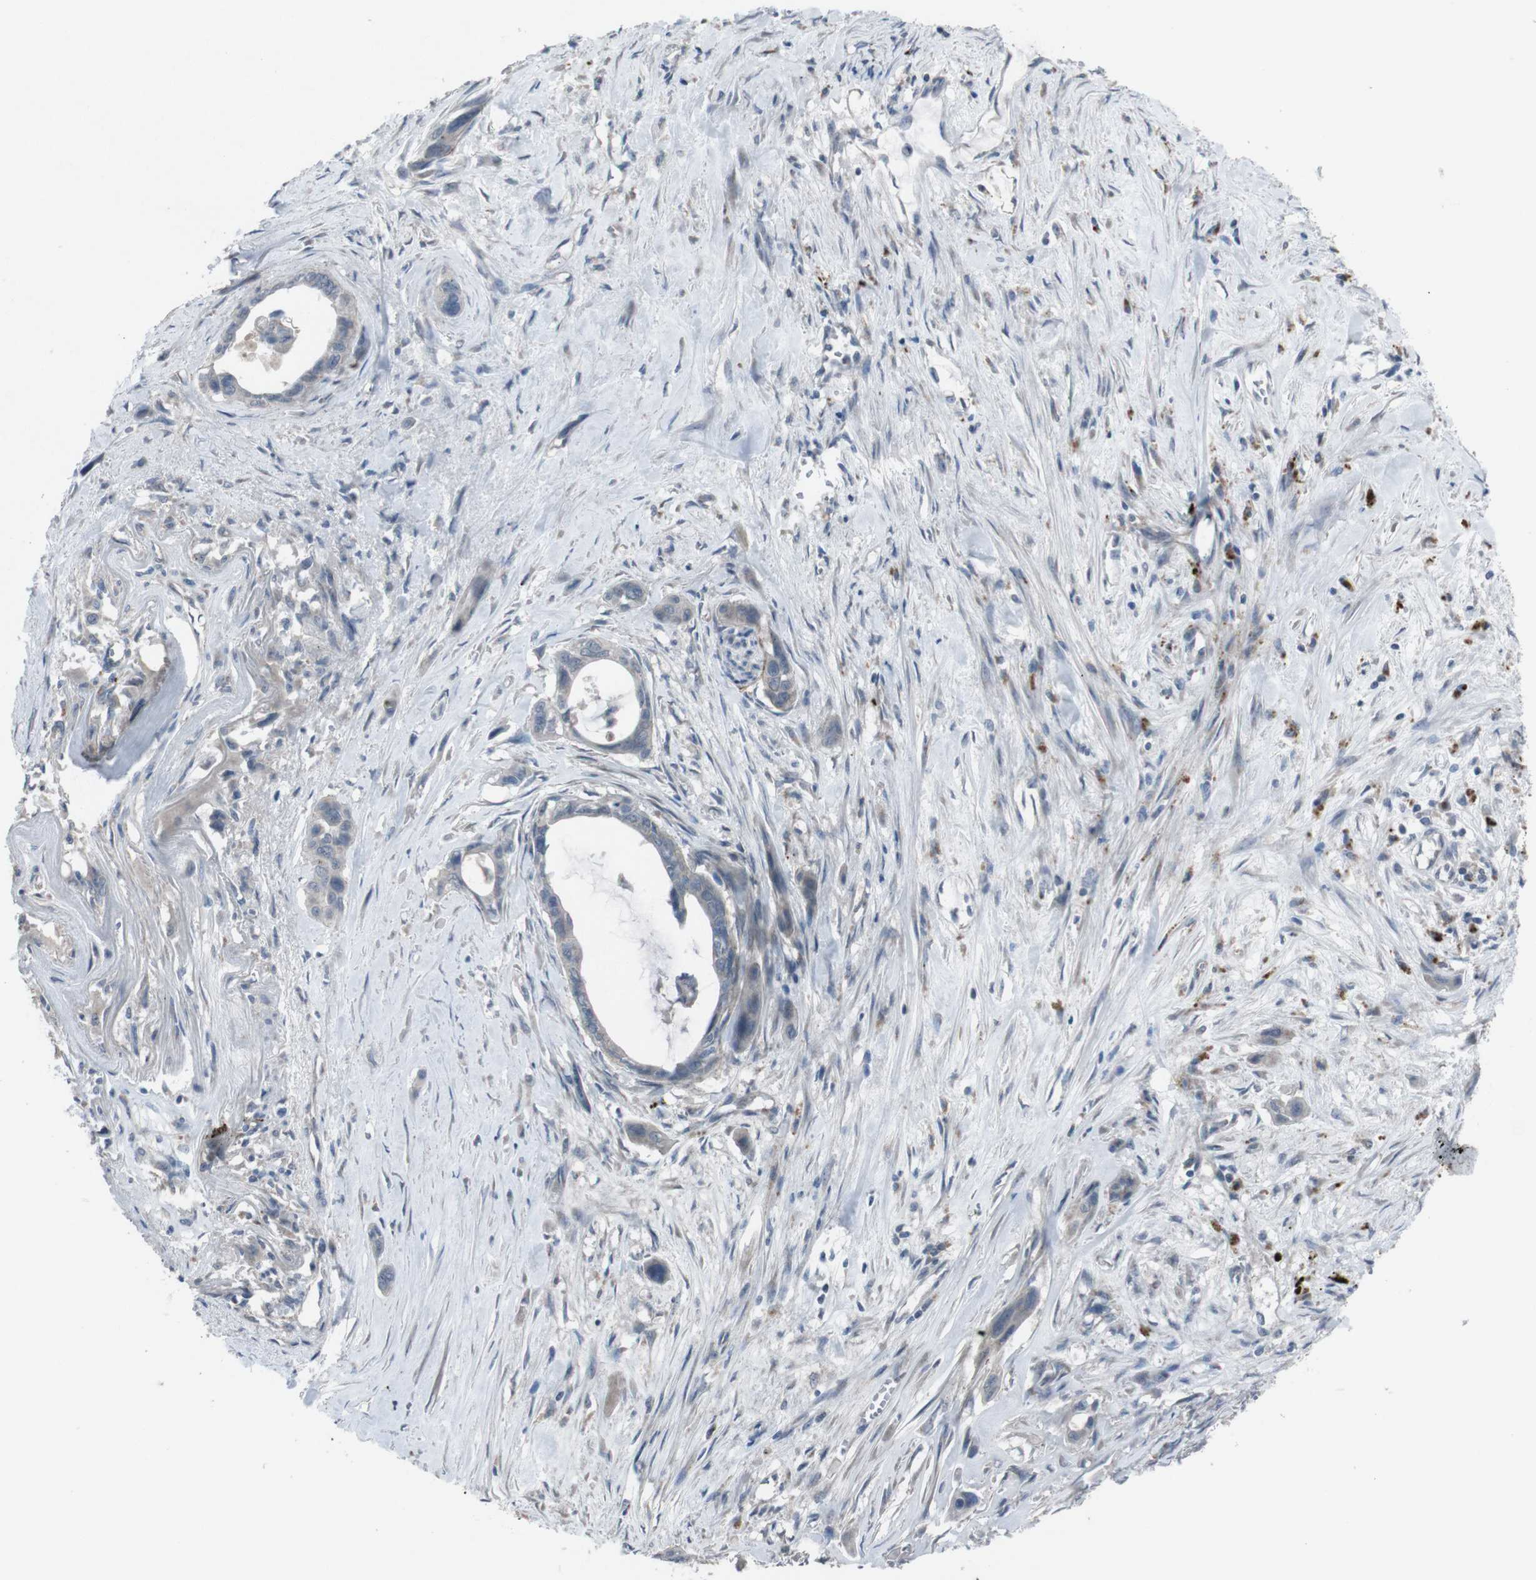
{"staining": {"intensity": "negative", "quantity": "none", "location": "none"}, "tissue": "pancreatic cancer", "cell_type": "Tumor cells", "image_type": "cancer", "snomed": [{"axis": "morphology", "description": "Adenocarcinoma, NOS"}, {"axis": "topography", "description": "Pancreas"}], "caption": "Tumor cells are negative for protein expression in human adenocarcinoma (pancreatic).", "gene": "EFNA5", "patient": {"sex": "male", "age": 73}}